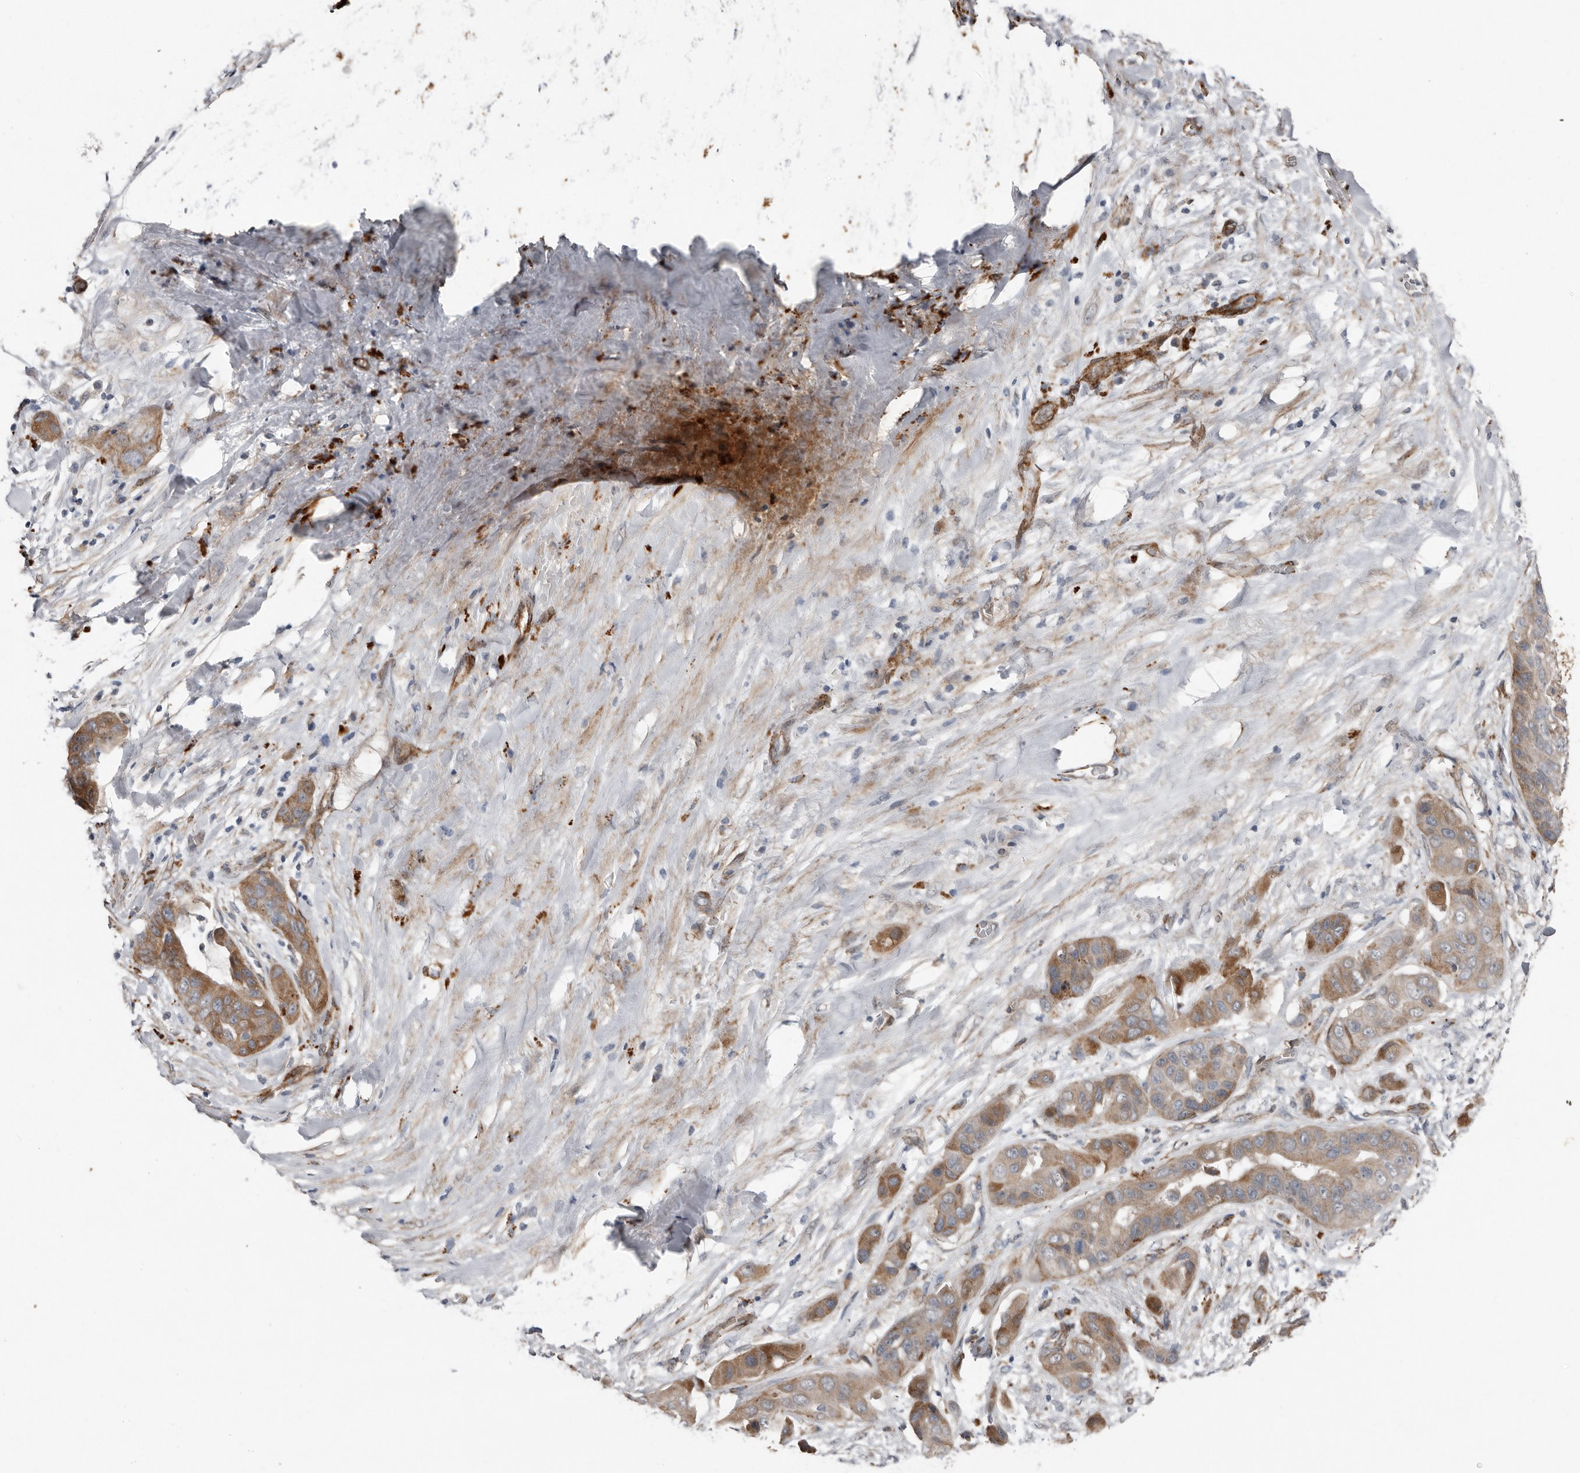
{"staining": {"intensity": "moderate", "quantity": "25%-75%", "location": "cytoplasmic/membranous"}, "tissue": "liver cancer", "cell_type": "Tumor cells", "image_type": "cancer", "snomed": [{"axis": "morphology", "description": "Cholangiocarcinoma"}, {"axis": "topography", "description": "Liver"}], "caption": "Immunohistochemical staining of liver cancer (cholangiocarcinoma) shows medium levels of moderate cytoplasmic/membranous positivity in approximately 25%-75% of tumor cells. (DAB IHC with brightfield microscopy, high magnification).", "gene": "RANBP17", "patient": {"sex": "female", "age": 52}}